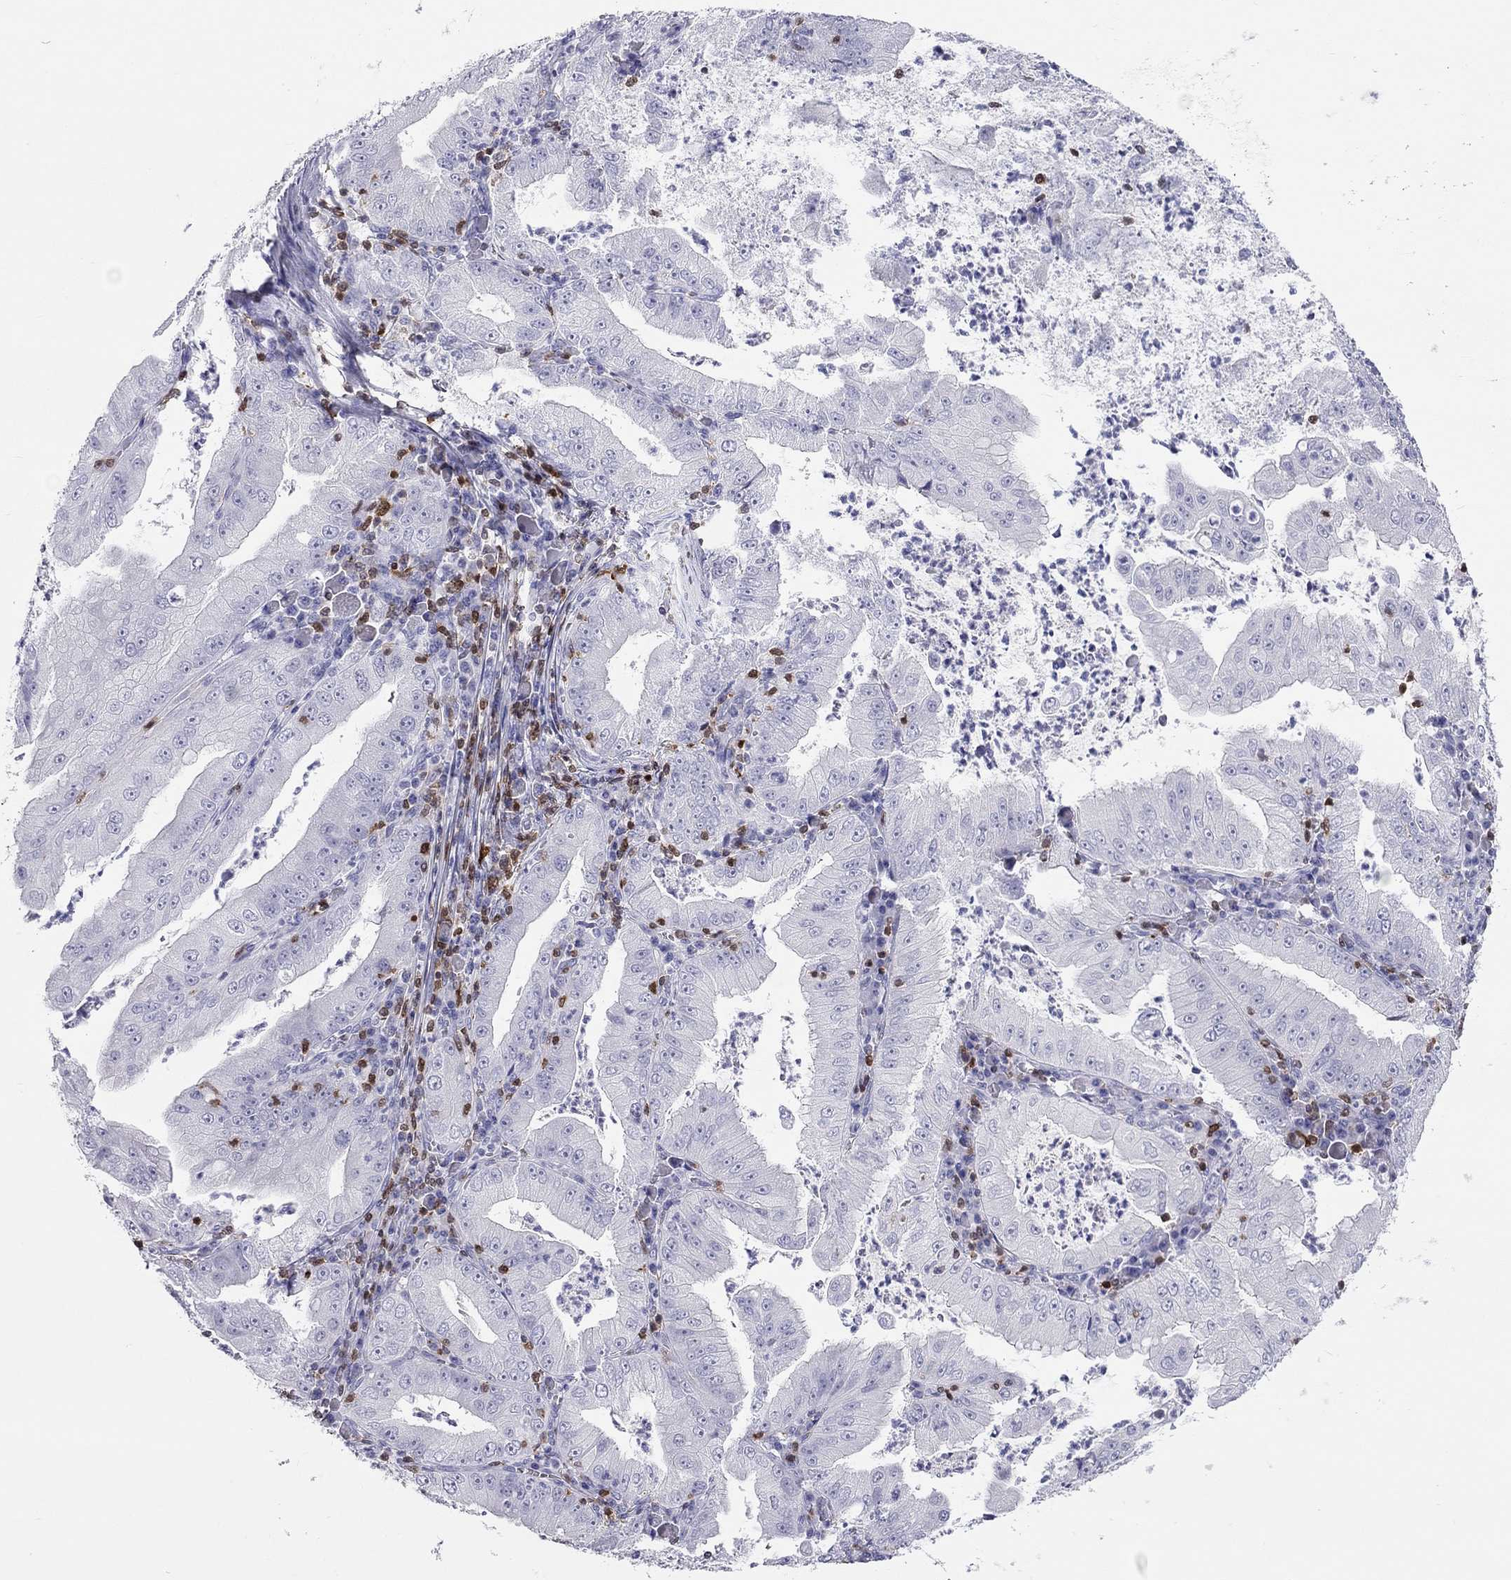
{"staining": {"intensity": "negative", "quantity": "none", "location": "none"}, "tissue": "stomach cancer", "cell_type": "Tumor cells", "image_type": "cancer", "snomed": [{"axis": "morphology", "description": "Adenocarcinoma, NOS"}, {"axis": "topography", "description": "Stomach"}], "caption": "DAB immunohistochemical staining of stomach cancer displays no significant staining in tumor cells. (DAB immunohistochemistry with hematoxylin counter stain).", "gene": "SH2D2A", "patient": {"sex": "male", "age": 76}}